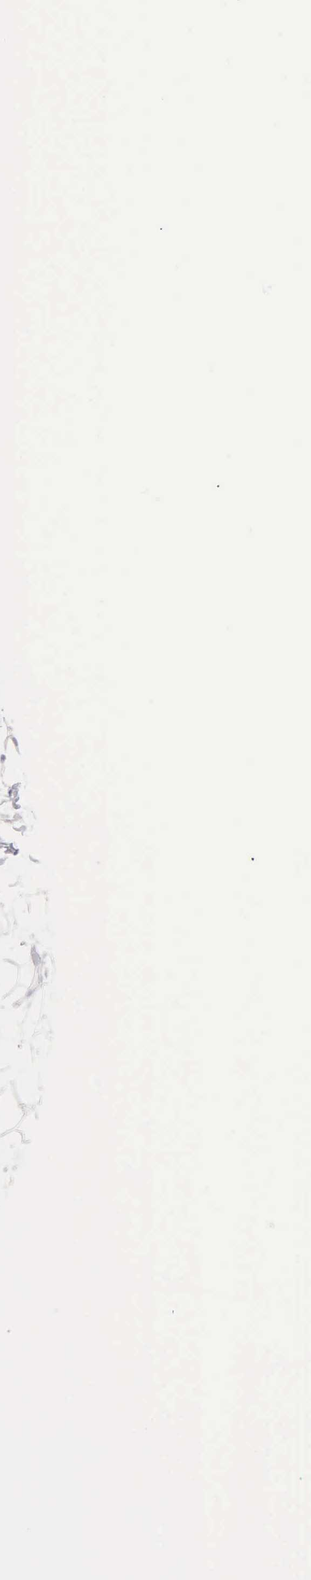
{"staining": {"intensity": "negative", "quantity": "none", "location": "none"}, "tissue": "adipose tissue", "cell_type": "Adipocytes", "image_type": "normal", "snomed": [{"axis": "morphology", "description": "Normal tissue, NOS"}, {"axis": "topography", "description": "Breast"}], "caption": "The histopathology image displays no significant staining in adipocytes of adipose tissue.", "gene": "ESR1", "patient": {"sex": "female", "age": 44}}